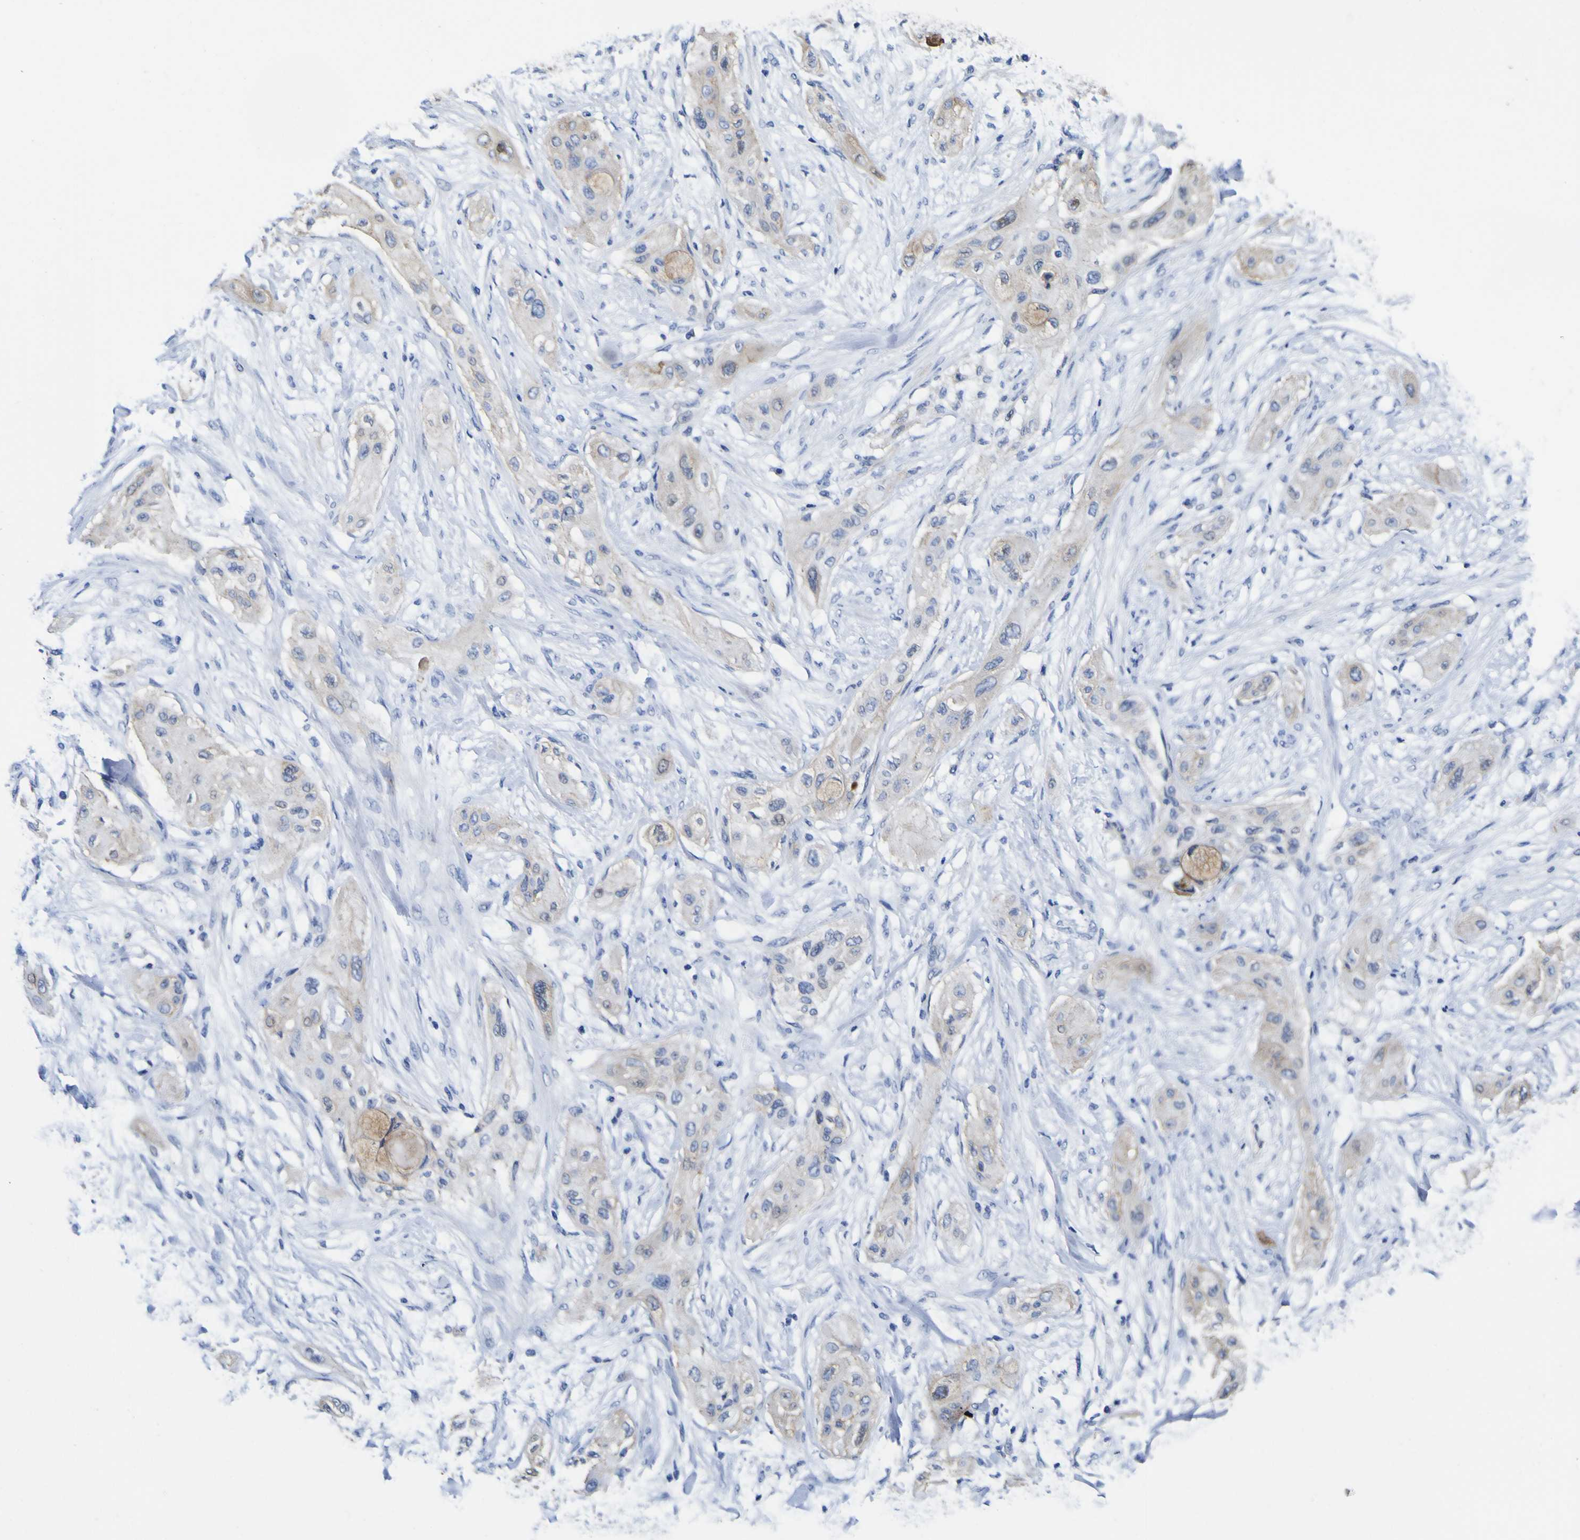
{"staining": {"intensity": "negative", "quantity": "none", "location": "none"}, "tissue": "lung cancer", "cell_type": "Tumor cells", "image_type": "cancer", "snomed": [{"axis": "morphology", "description": "Squamous cell carcinoma, NOS"}, {"axis": "topography", "description": "Lung"}], "caption": "DAB (3,3'-diaminobenzidine) immunohistochemical staining of lung cancer exhibits no significant staining in tumor cells.", "gene": "CD151", "patient": {"sex": "female", "age": 47}}